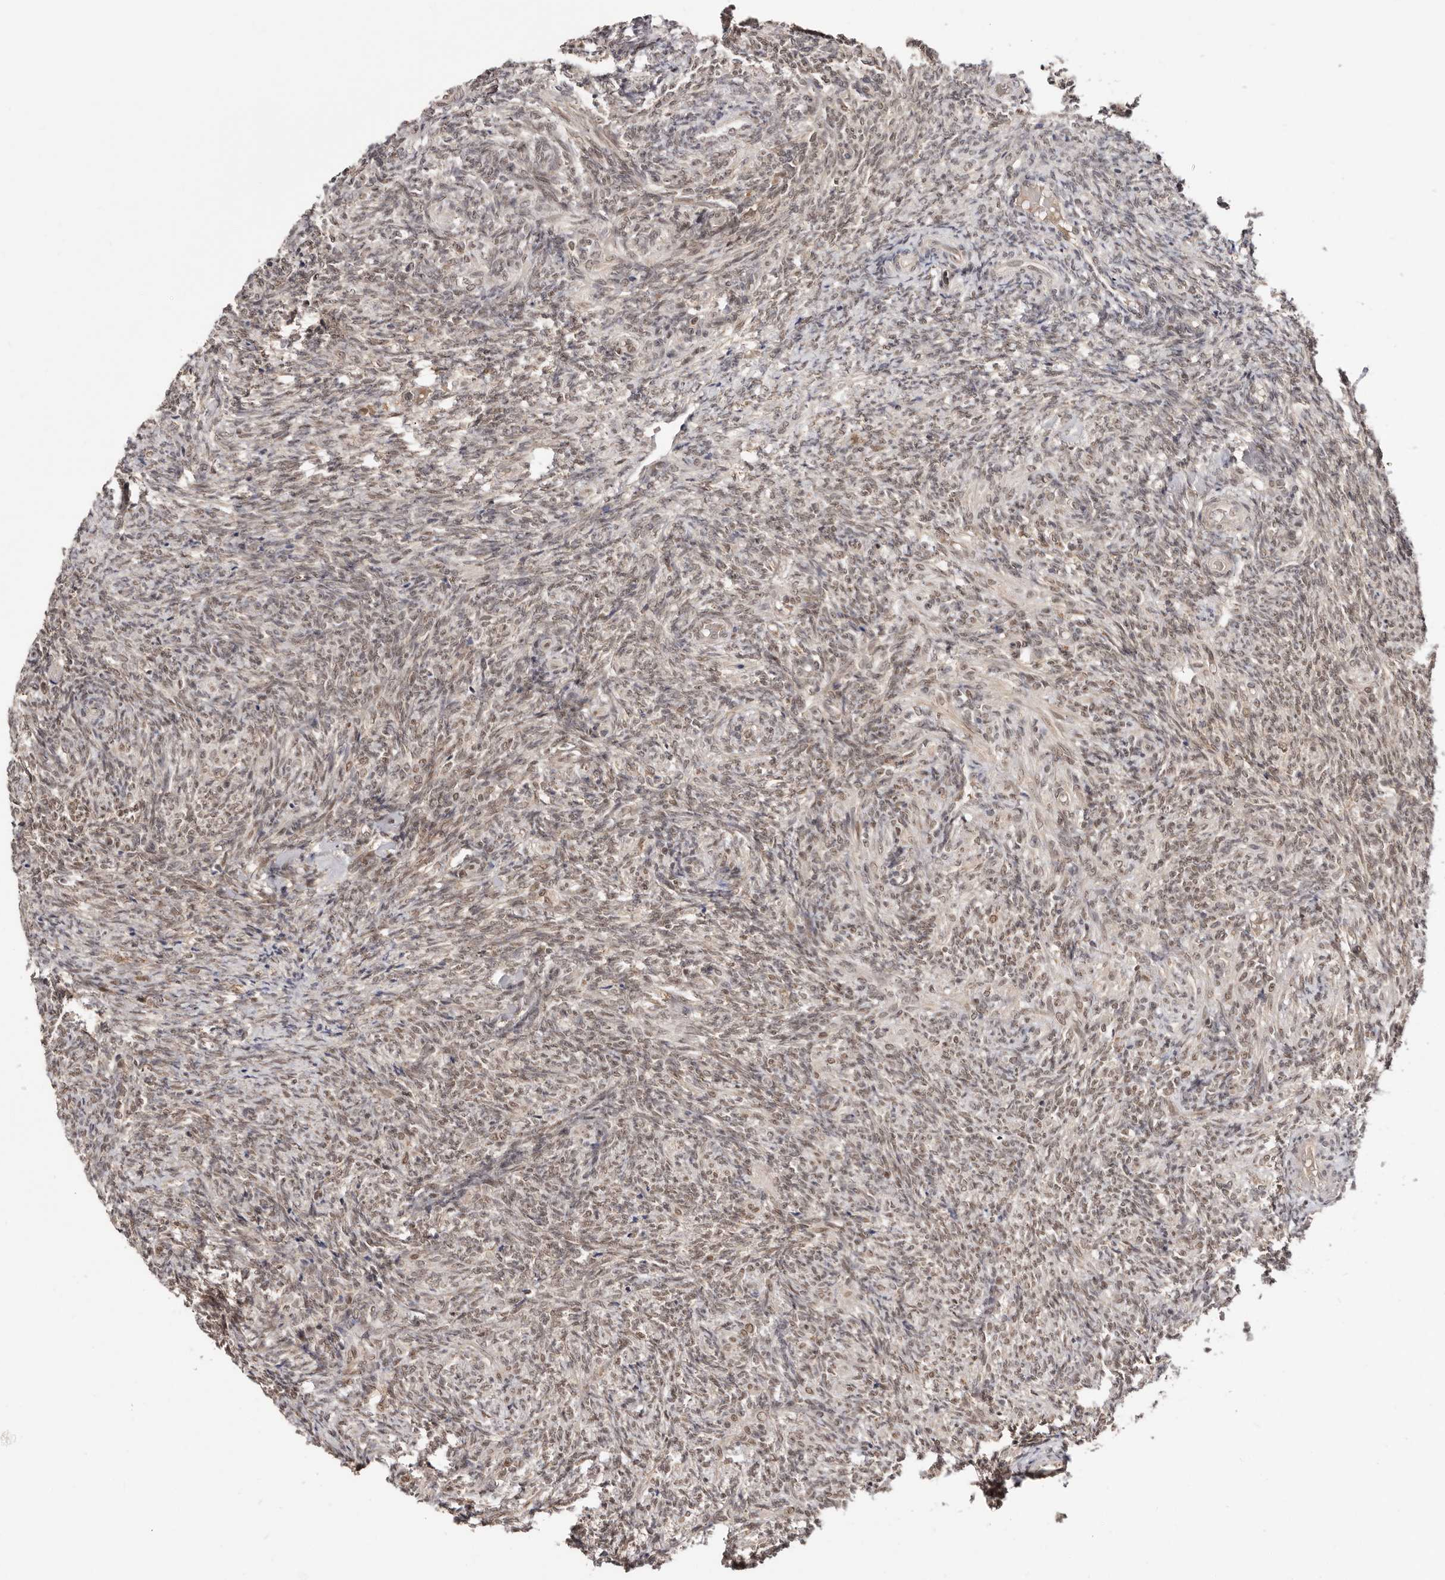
{"staining": {"intensity": "moderate", "quantity": ">75%", "location": "cytoplasmic/membranous,nuclear"}, "tissue": "ovary", "cell_type": "Follicle cells", "image_type": "normal", "snomed": [{"axis": "morphology", "description": "Normal tissue, NOS"}, {"axis": "topography", "description": "Ovary"}], "caption": "A micrograph of human ovary stained for a protein demonstrates moderate cytoplasmic/membranous,nuclear brown staining in follicle cells. (Brightfield microscopy of DAB IHC at high magnification).", "gene": "MED8", "patient": {"sex": "female", "age": 41}}